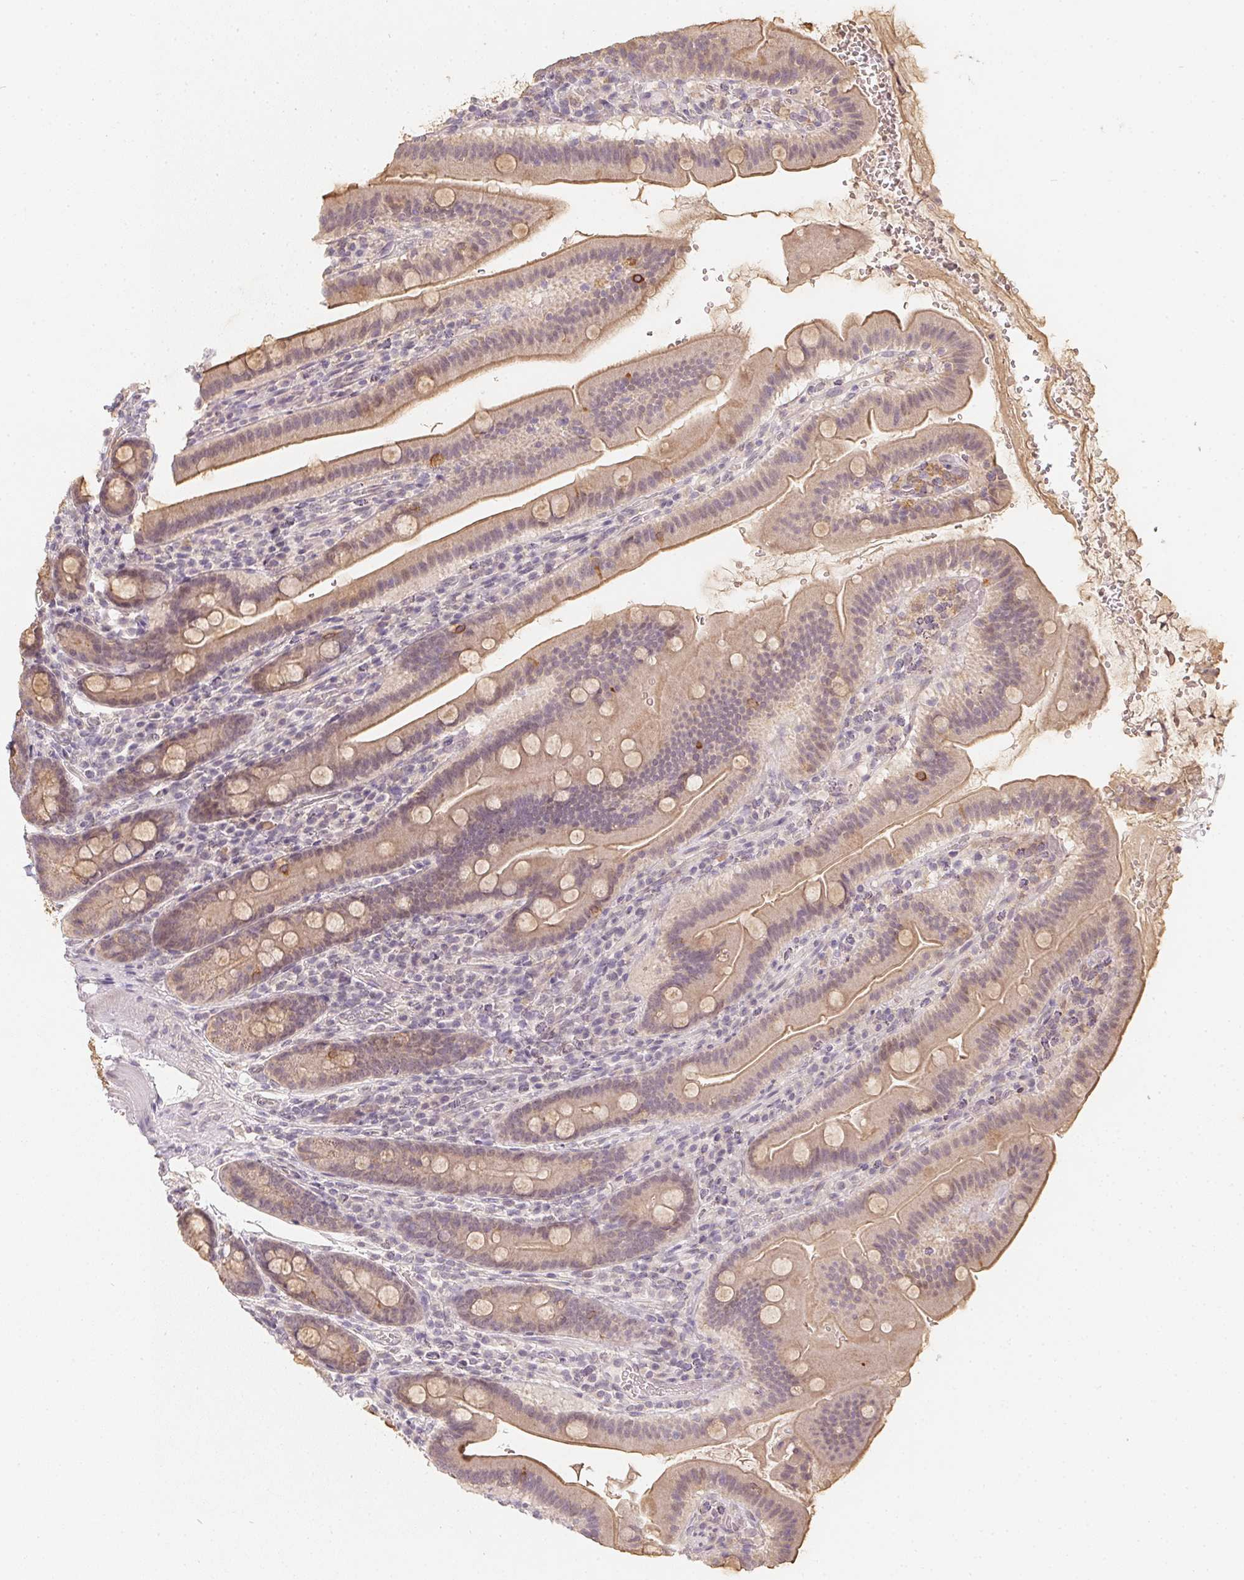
{"staining": {"intensity": "weak", "quantity": "25%-75%", "location": "cytoplasmic/membranous"}, "tissue": "small intestine", "cell_type": "Glandular cells", "image_type": "normal", "snomed": [{"axis": "morphology", "description": "Normal tissue, NOS"}, {"axis": "topography", "description": "Small intestine"}], "caption": "Immunohistochemical staining of unremarkable small intestine exhibits low levels of weak cytoplasmic/membranous expression in approximately 25%-75% of glandular cells. The staining is performed using DAB (3,3'-diaminobenzidine) brown chromogen to label protein expression. The nuclei are counter-stained blue using hematoxylin.", "gene": "SOAT1", "patient": {"sex": "male", "age": 26}}